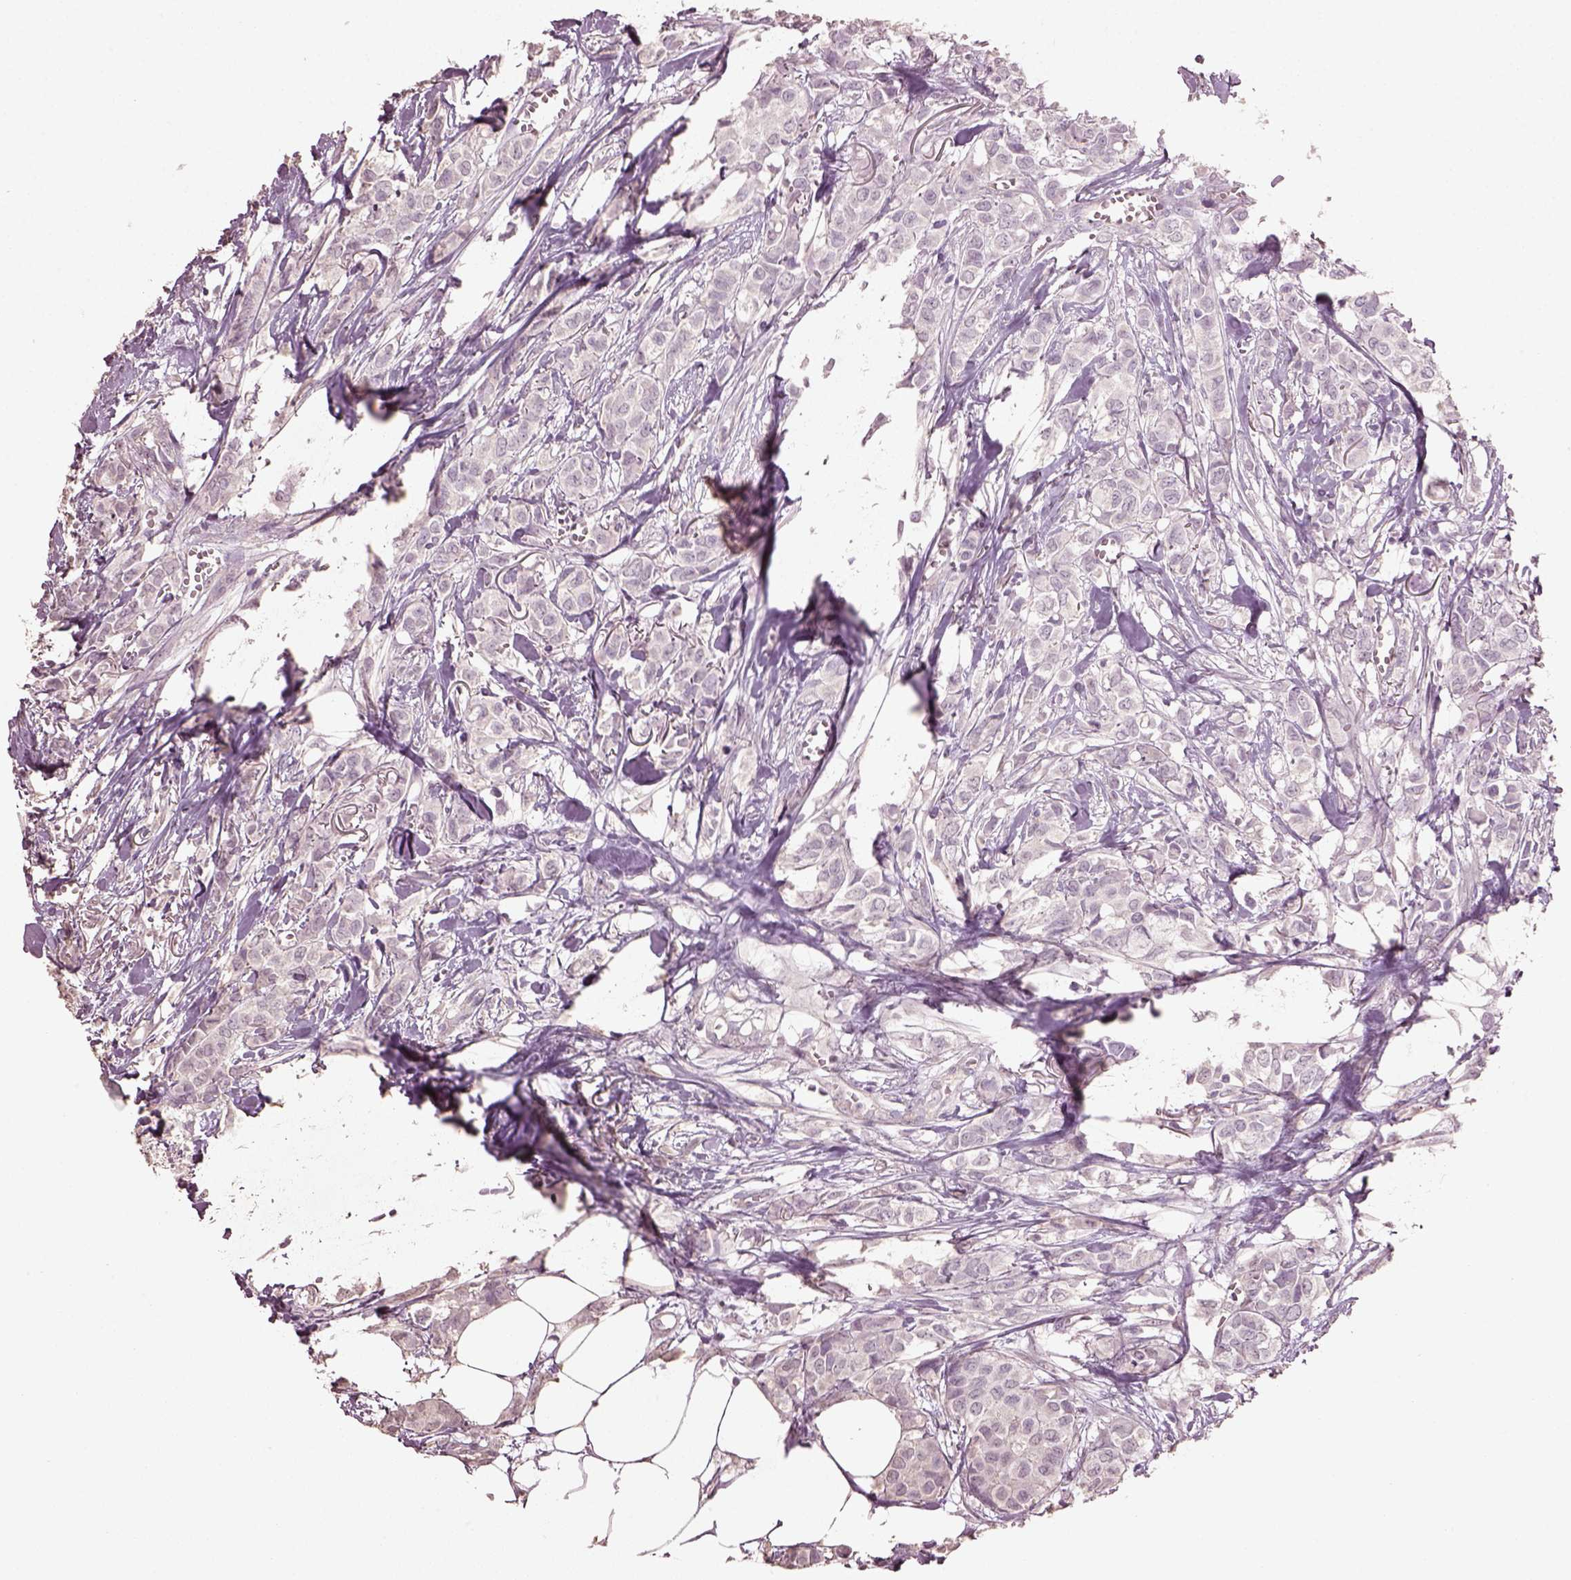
{"staining": {"intensity": "negative", "quantity": "none", "location": "none"}, "tissue": "breast cancer", "cell_type": "Tumor cells", "image_type": "cancer", "snomed": [{"axis": "morphology", "description": "Duct carcinoma"}, {"axis": "topography", "description": "Breast"}], "caption": "The photomicrograph reveals no staining of tumor cells in intraductal carcinoma (breast).", "gene": "KCNIP3", "patient": {"sex": "female", "age": 85}}